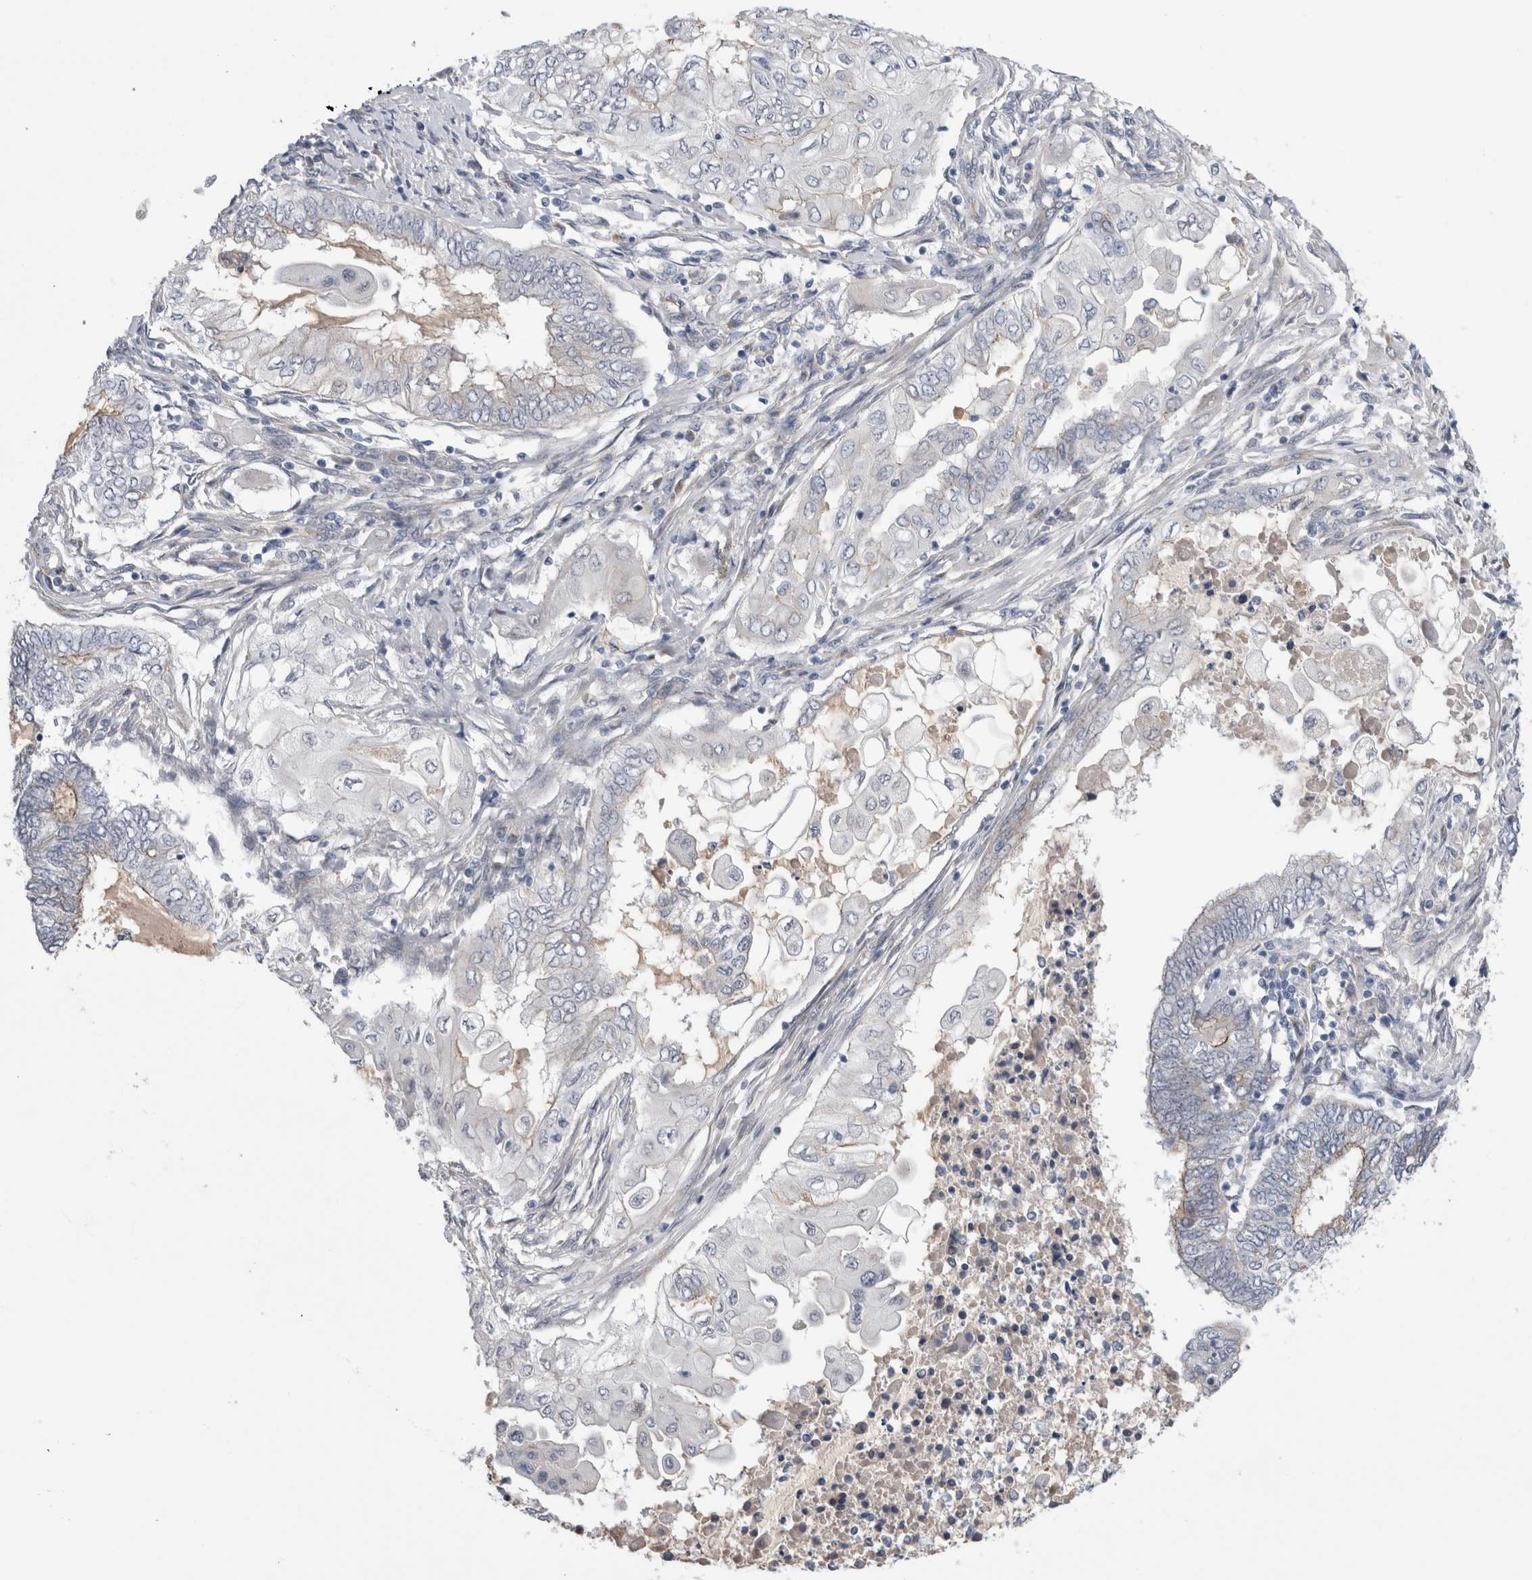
{"staining": {"intensity": "moderate", "quantity": "25%-75%", "location": "cytoplasmic/membranous"}, "tissue": "endometrial cancer", "cell_type": "Tumor cells", "image_type": "cancer", "snomed": [{"axis": "morphology", "description": "Adenocarcinoma, NOS"}, {"axis": "topography", "description": "Uterus"}, {"axis": "topography", "description": "Endometrium"}], "caption": "A medium amount of moderate cytoplasmic/membranous expression is appreciated in approximately 25%-75% of tumor cells in endometrial cancer (adenocarcinoma) tissue.", "gene": "TAFA5", "patient": {"sex": "female", "age": 70}}